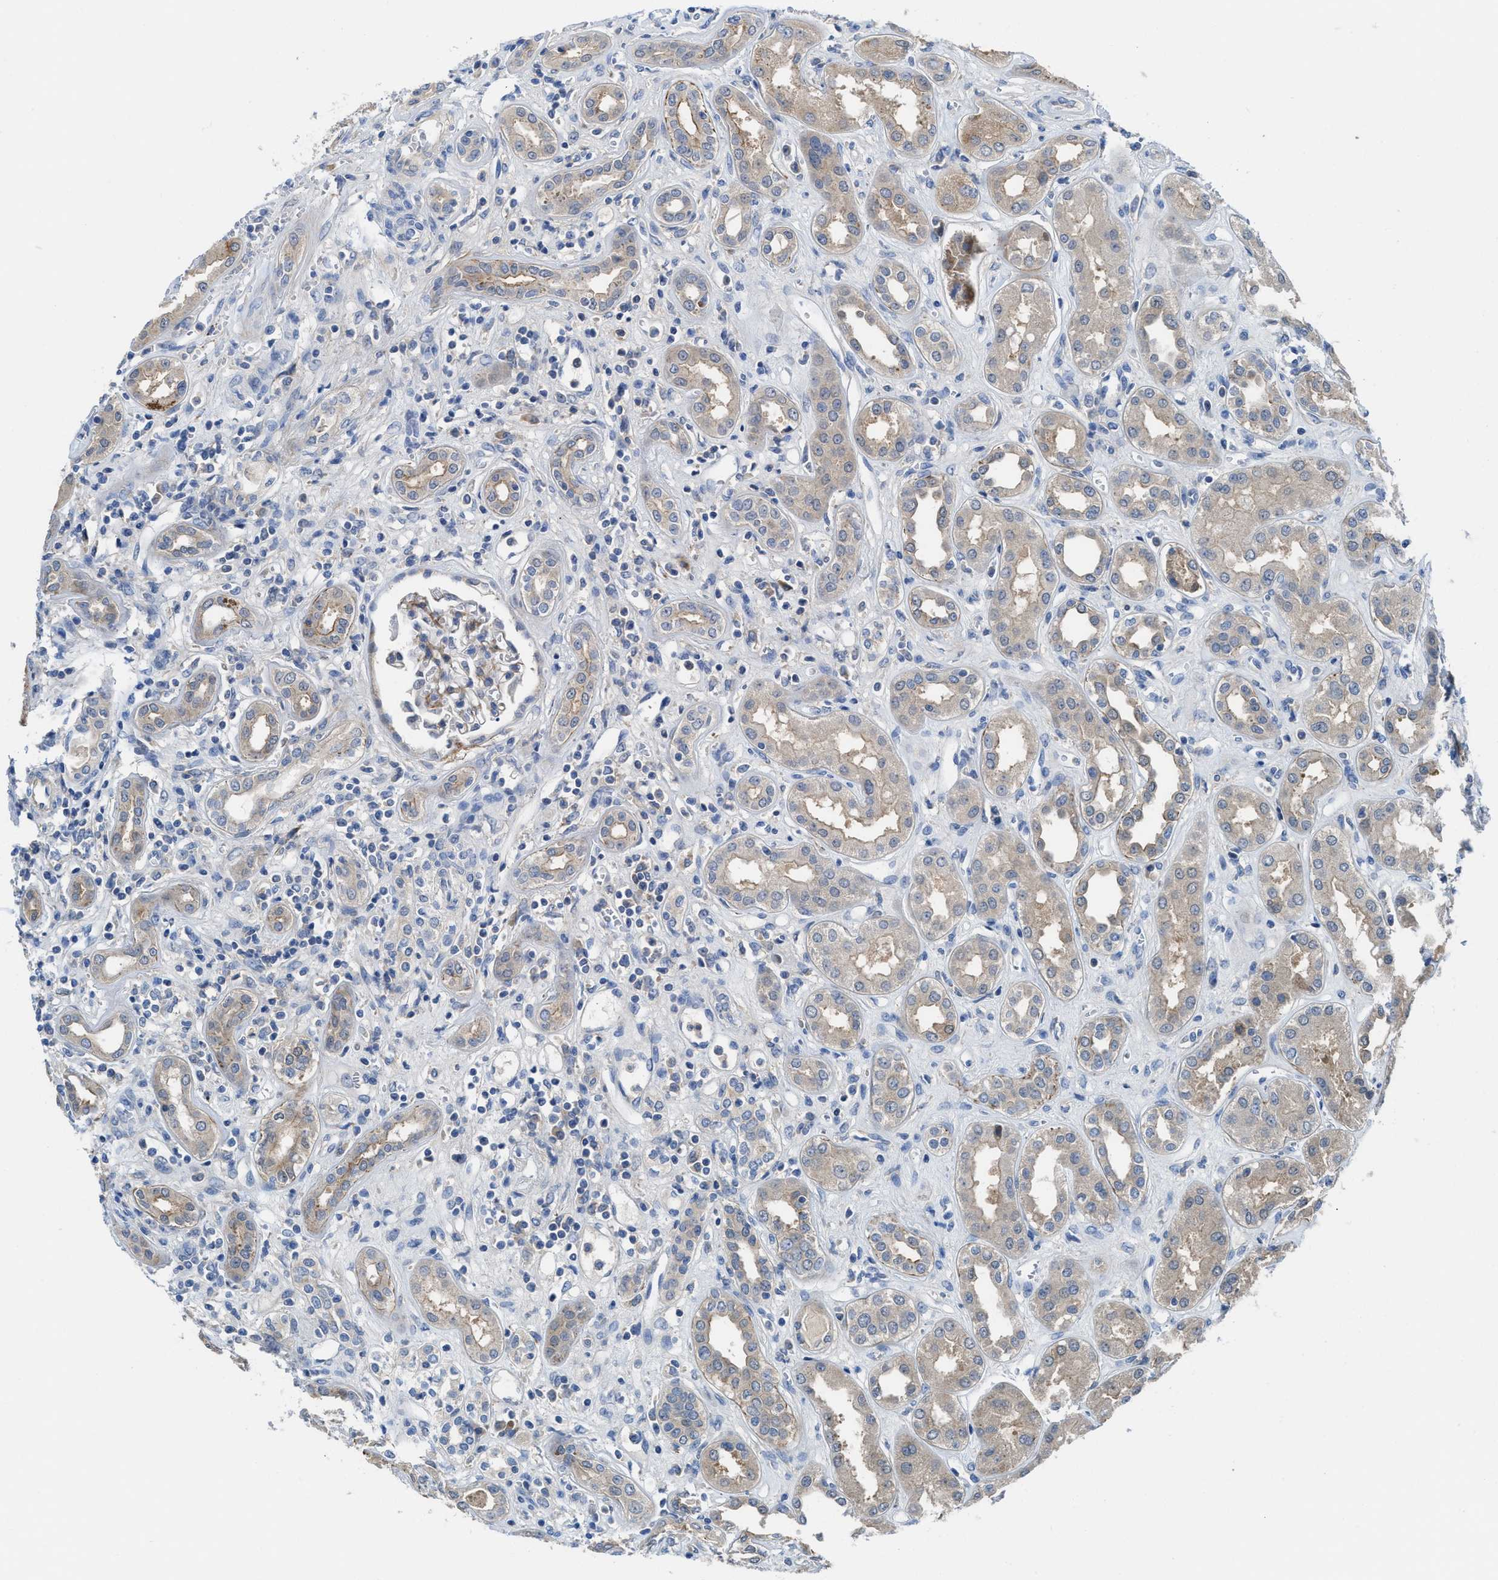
{"staining": {"intensity": "weak", "quantity": "25%-75%", "location": "cytoplasmic/membranous"}, "tissue": "kidney", "cell_type": "Cells in glomeruli", "image_type": "normal", "snomed": [{"axis": "morphology", "description": "Normal tissue, NOS"}, {"axis": "topography", "description": "Kidney"}], "caption": "This is a photomicrograph of immunohistochemistry staining of benign kidney, which shows weak positivity in the cytoplasmic/membranous of cells in glomeruli.", "gene": "MAP3K20", "patient": {"sex": "male", "age": 59}}